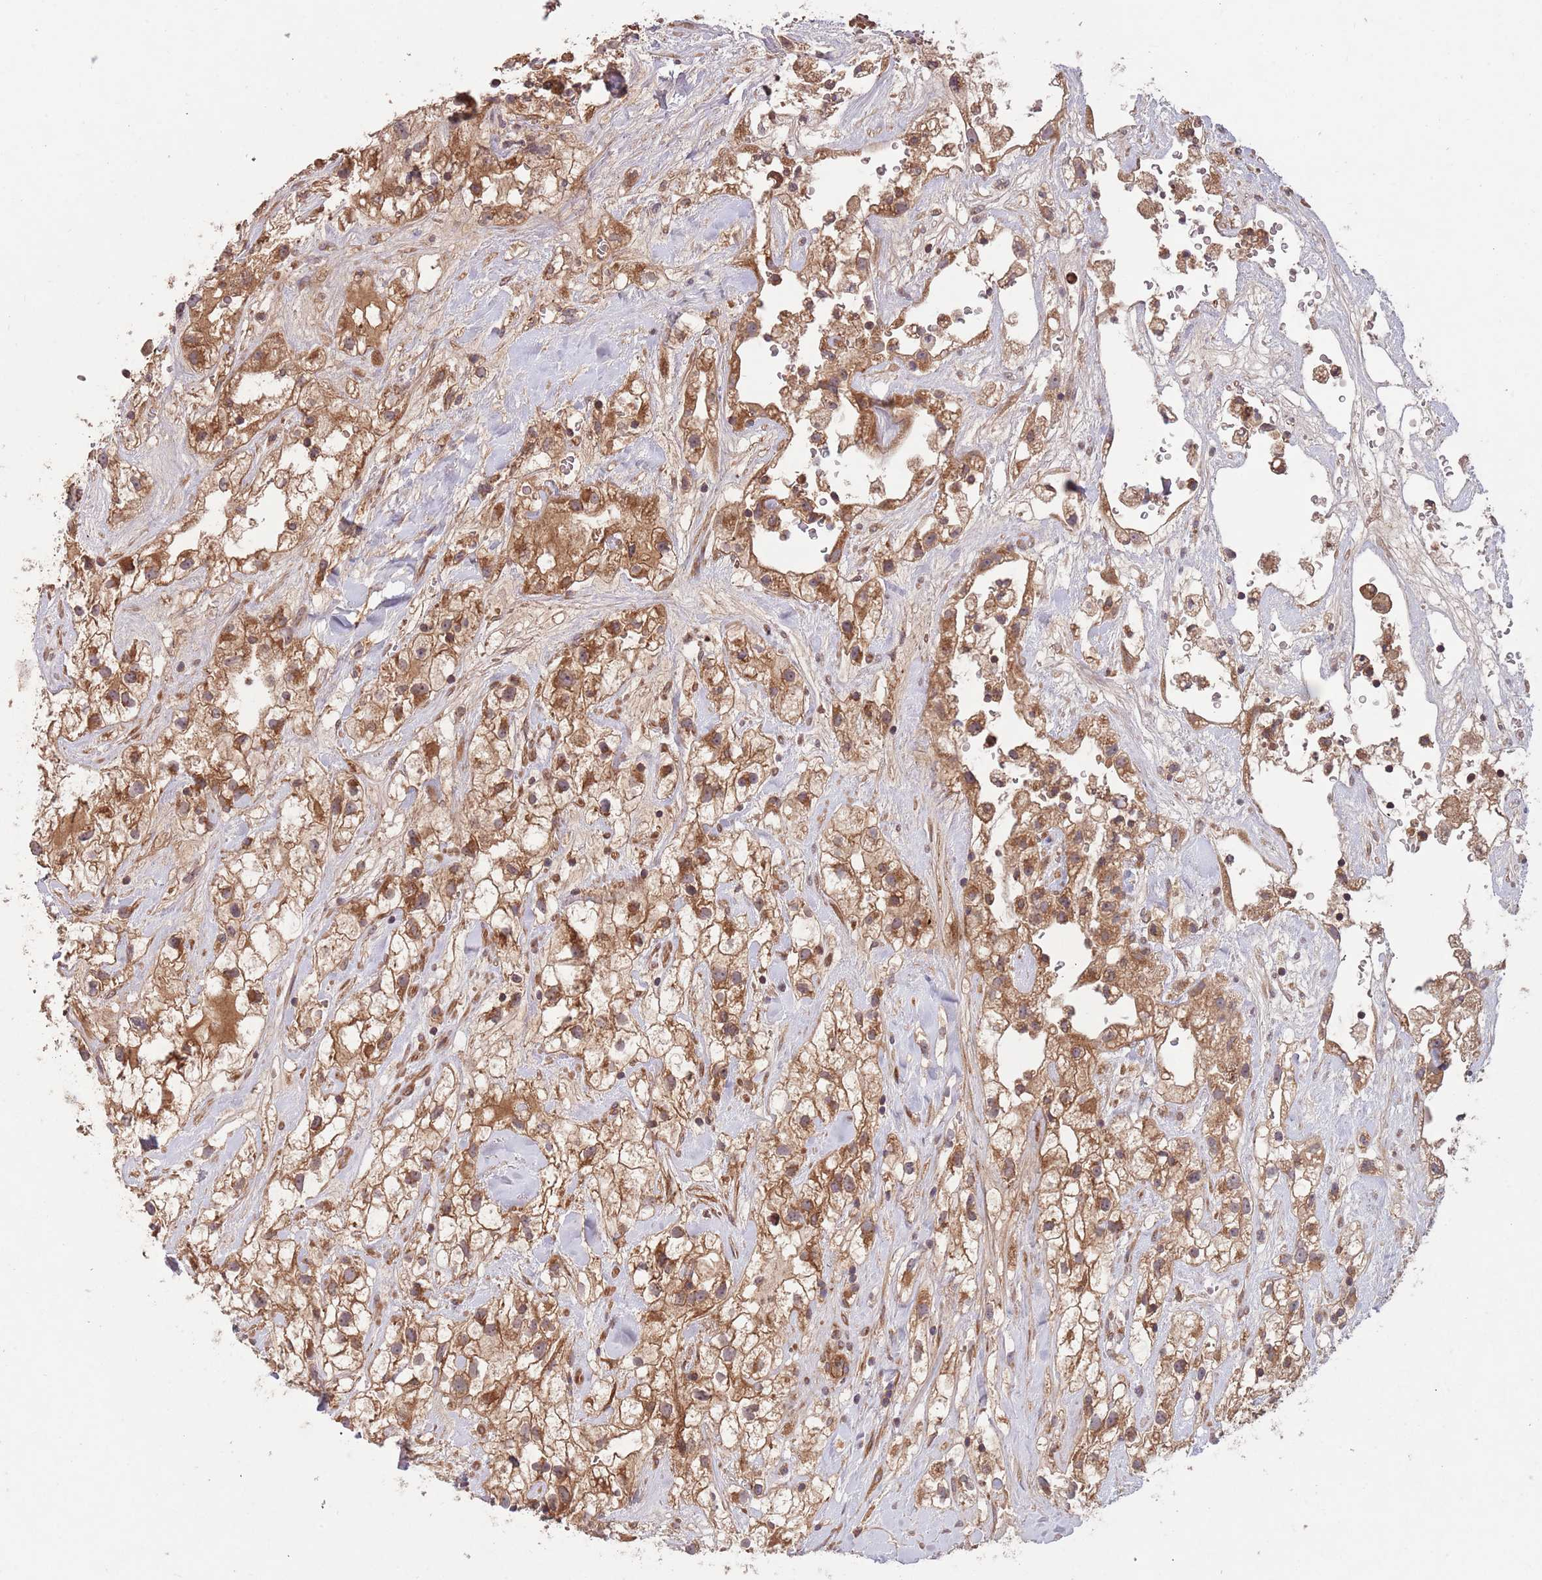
{"staining": {"intensity": "moderate", "quantity": ">75%", "location": "cytoplasmic/membranous"}, "tissue": "renal cancer", "cell_type": "Tumor cells", "image_type": "cancer", "snomed": [{"axis": "morphology", "description": "Adenocarcinoma, NOS"}, {"axis": "topography", "description": "Kidney"}], "caption": "Human renal adenocarcinoma stained with a protein marker reveals moderate staining in tumor cells.", "gene": "MFNG", "patient": {"sex": "male", "age": 59}}